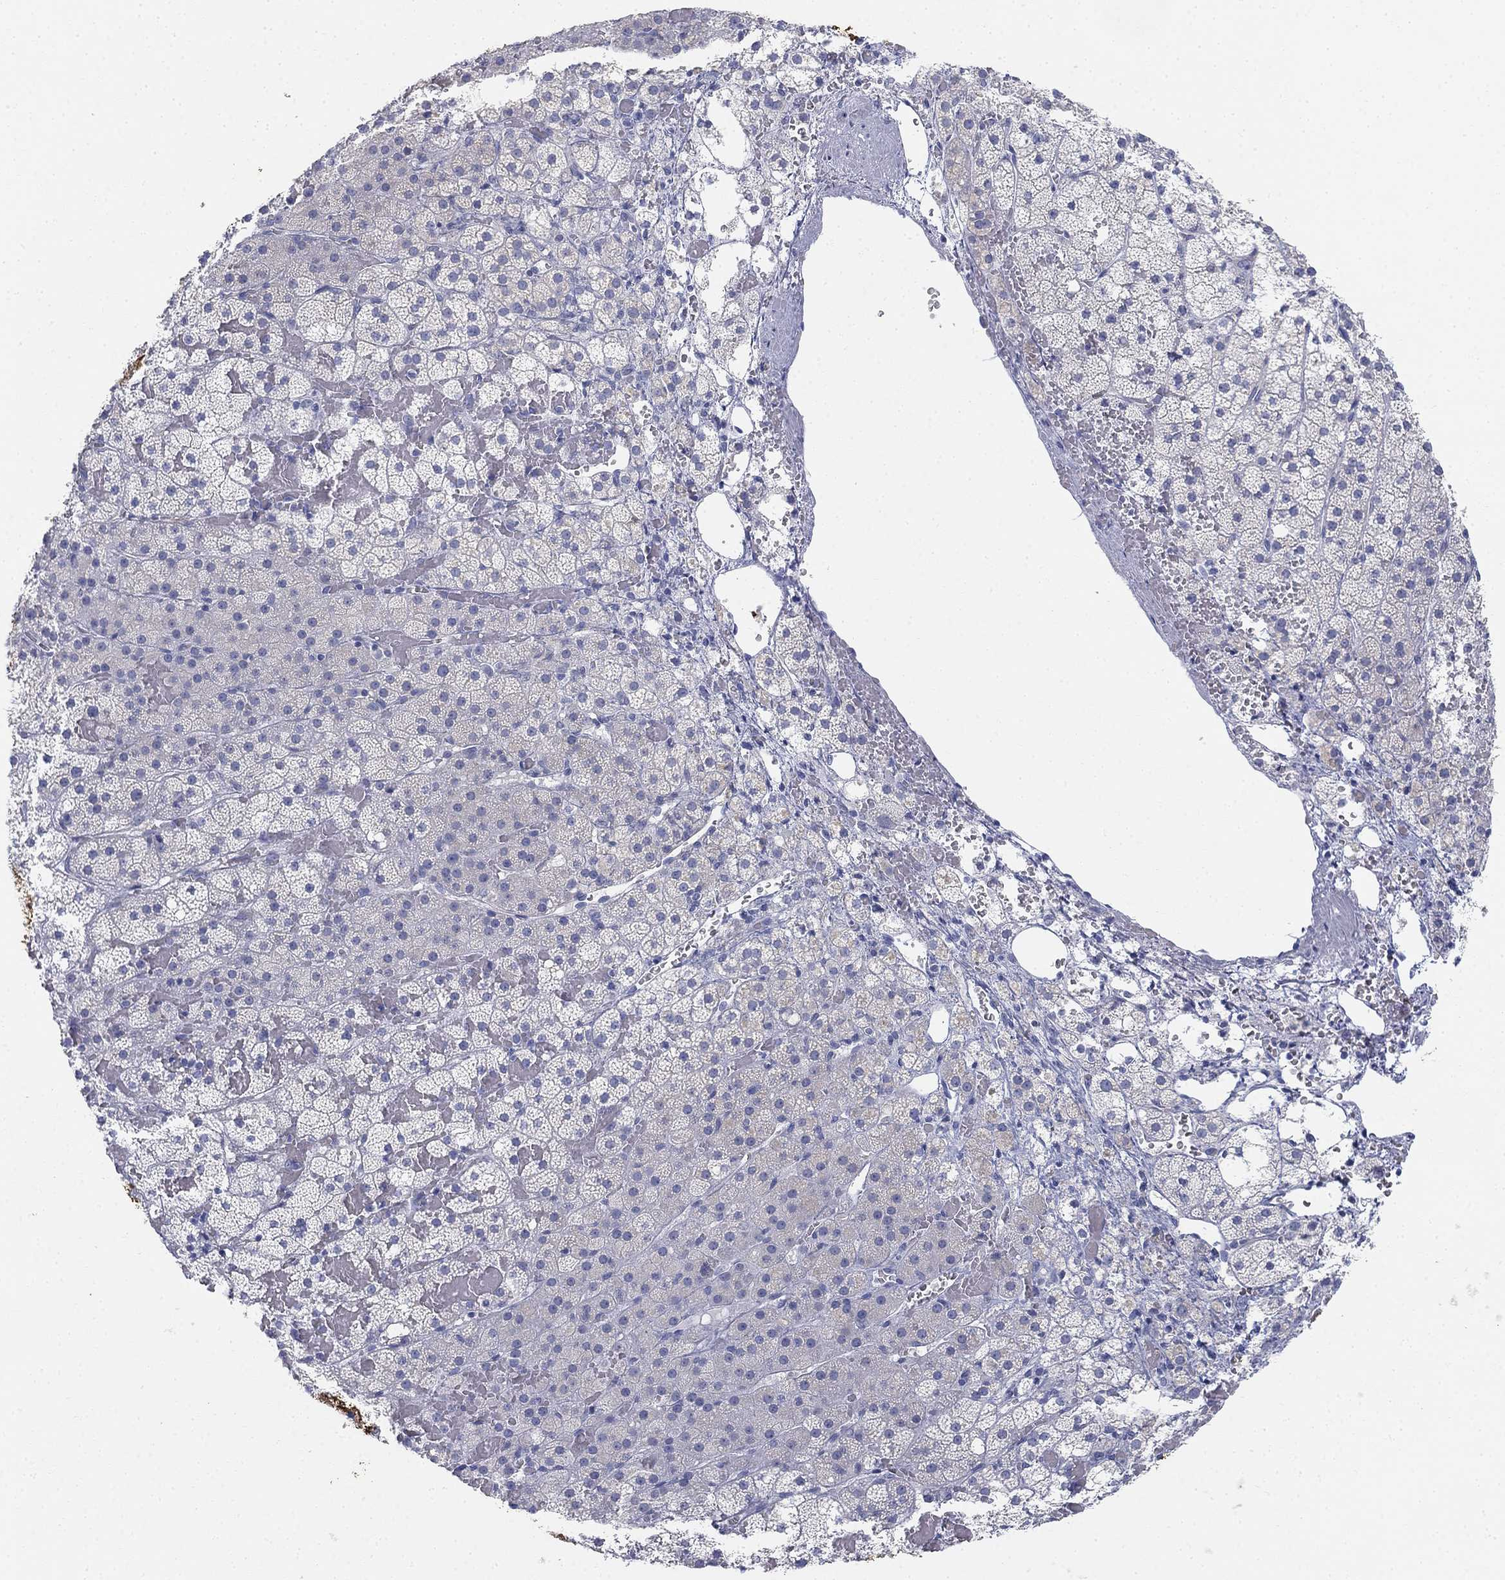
{"staining": {"intensity": "strong", "quantity": "<25%", "location": "cytoplasmic/membranous"}, "tissue": "adrenal gland", "cell_type": "Glandular cells", "image_type": "normal", "snomed": [{"axis": "morphology", "description": "Normal tissue, NOS"}, {"axis": "topography", "description": "Adrenal gland"}], "caption": "DAB immunohistochemical staining of benign adrenal gland shows strong cytoplasmic/membranous protein positivity in about <25% of glandular cells.", "gene": "GCNA", "patient": {"sex": "male", "age": 53}}